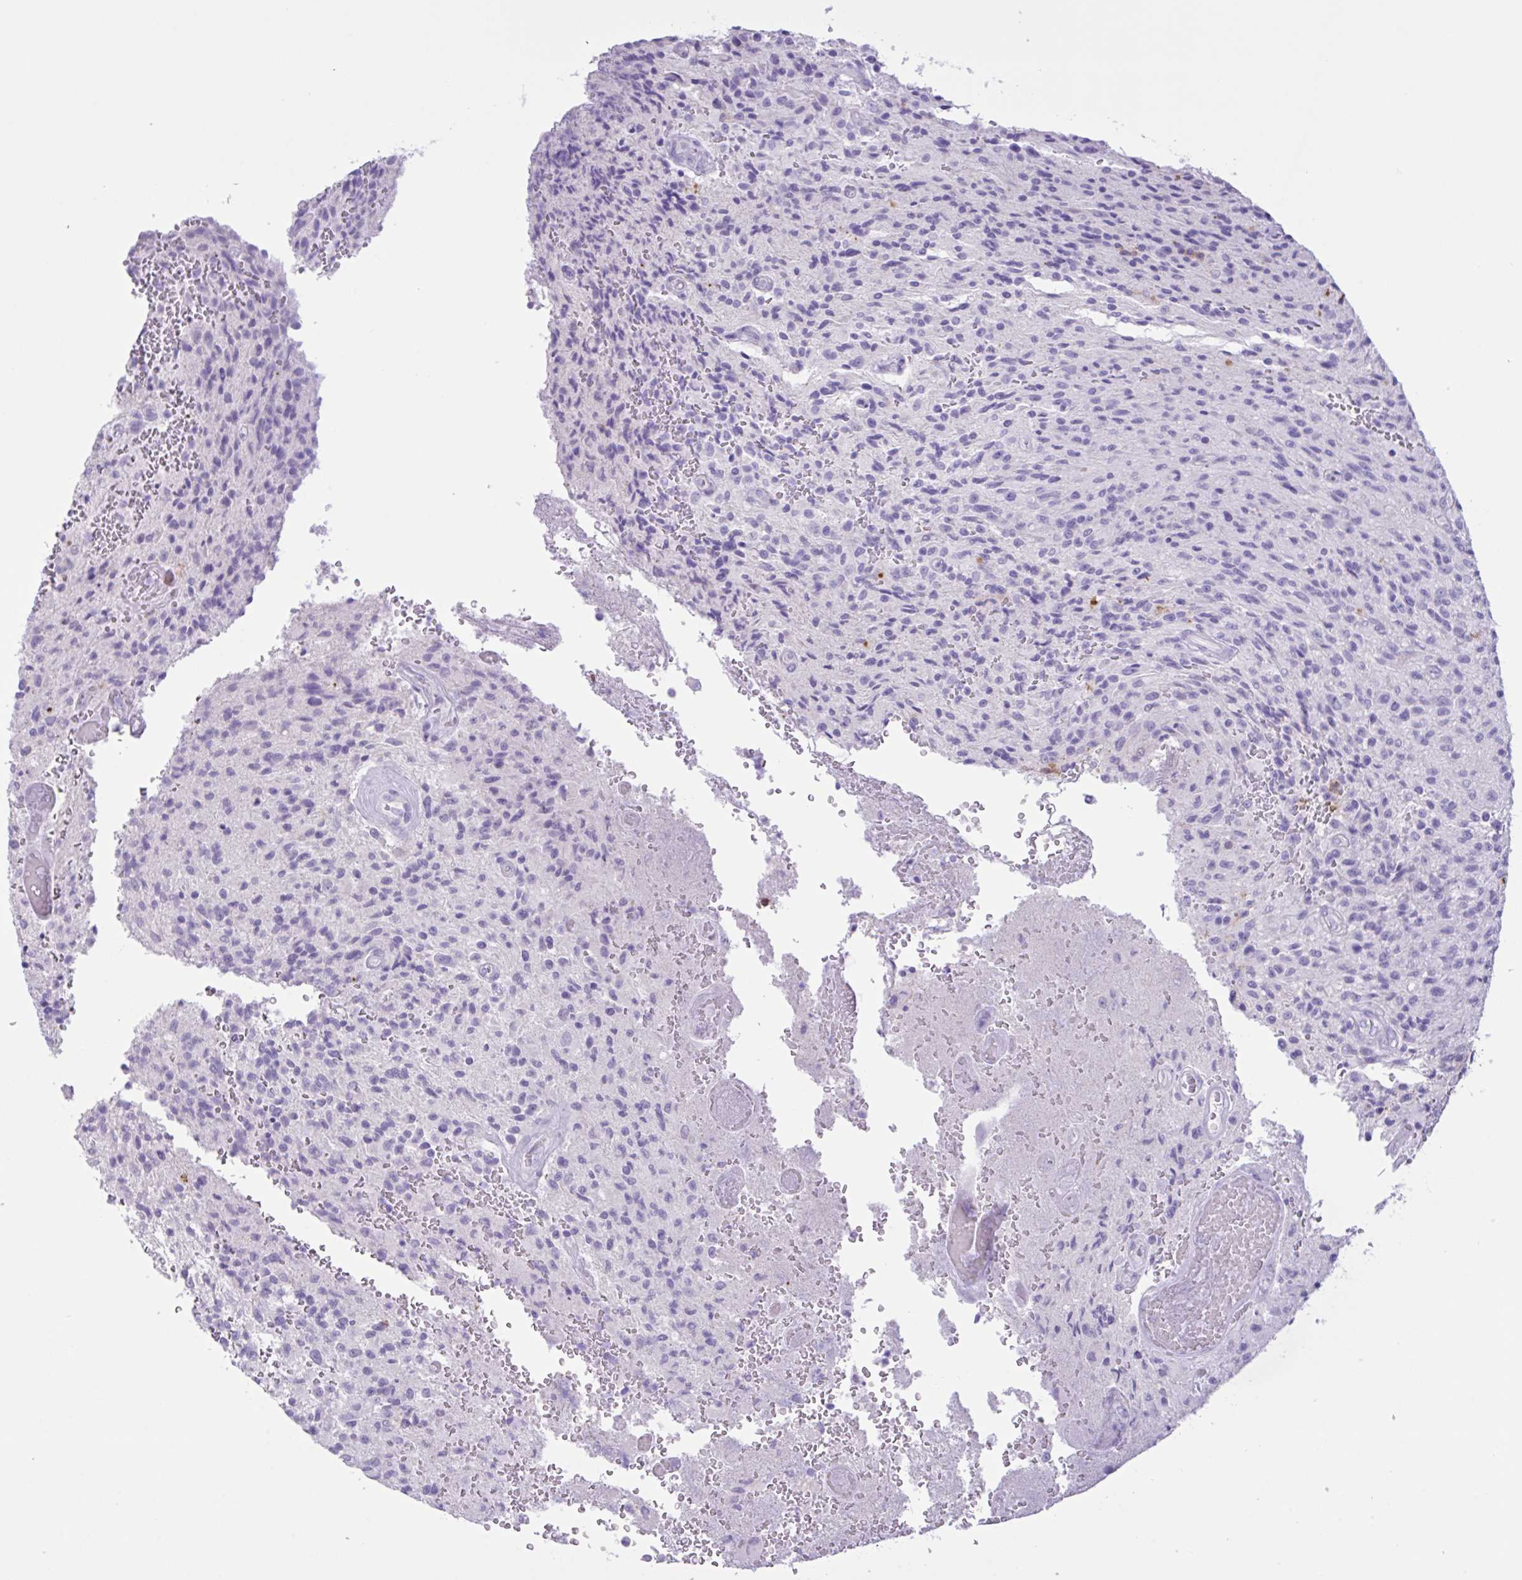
{"staining": {"intensity": "negative", "quantity": "none", "location": "none"}, "tissue": "glioma", "cell_type": "Tumor cells", "image_type": "cancer", "snomed": [{"axis": "morphology", "description": "Normal tissue, NOS"}, {"axis": "morphology", "description": "Glioma, malignant, High grade"}, {"axis": "topography", "description": "Cerebral cortex"}], "caption": "This is an immunohistochemistry photomicrograph of human glioma. There is no expression in tumor cells.", "gene": "CST11", "patient": {"sex": "male", "age": 56}}